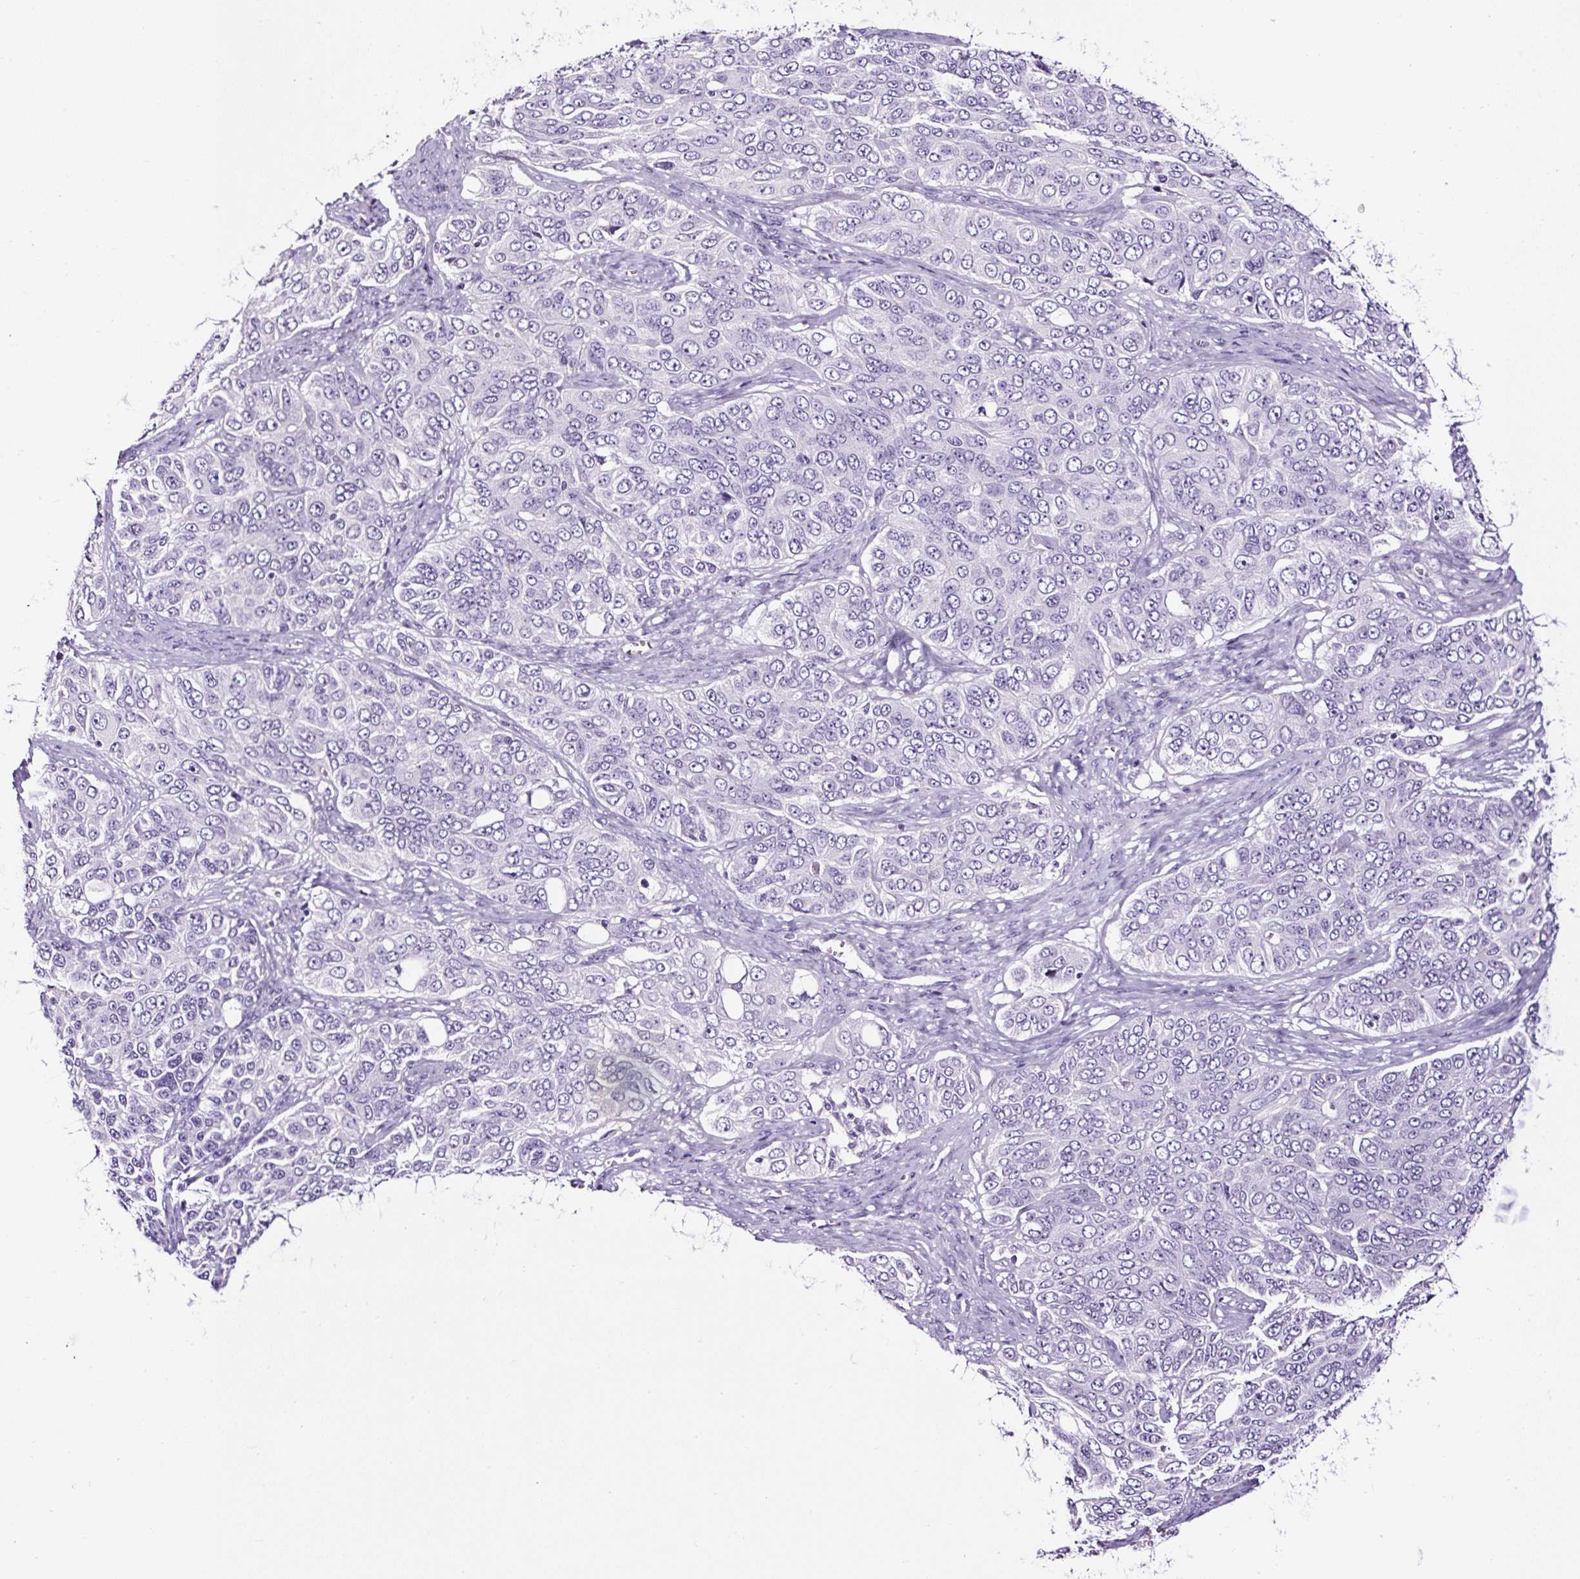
{"staining": {"intensity": "negative", "quantity": "none", "location": "none"}, "tissue": "ovarian cancer", "cell_type": "Tumor cells", "image_type": "cancer", "snomed": [{"axis": "morphology", "description": "Carcinoma, endometroid"}, {"axis": "topography", "description": "Ovary"}], "caption": "Ovarian cancer (endometroid carcinoma) stained for a protein using immunohistochemistry demonstrates no expression tumor cells.", "gene": "NPHS2", "patient": {"sex": "female", "age": 51}}